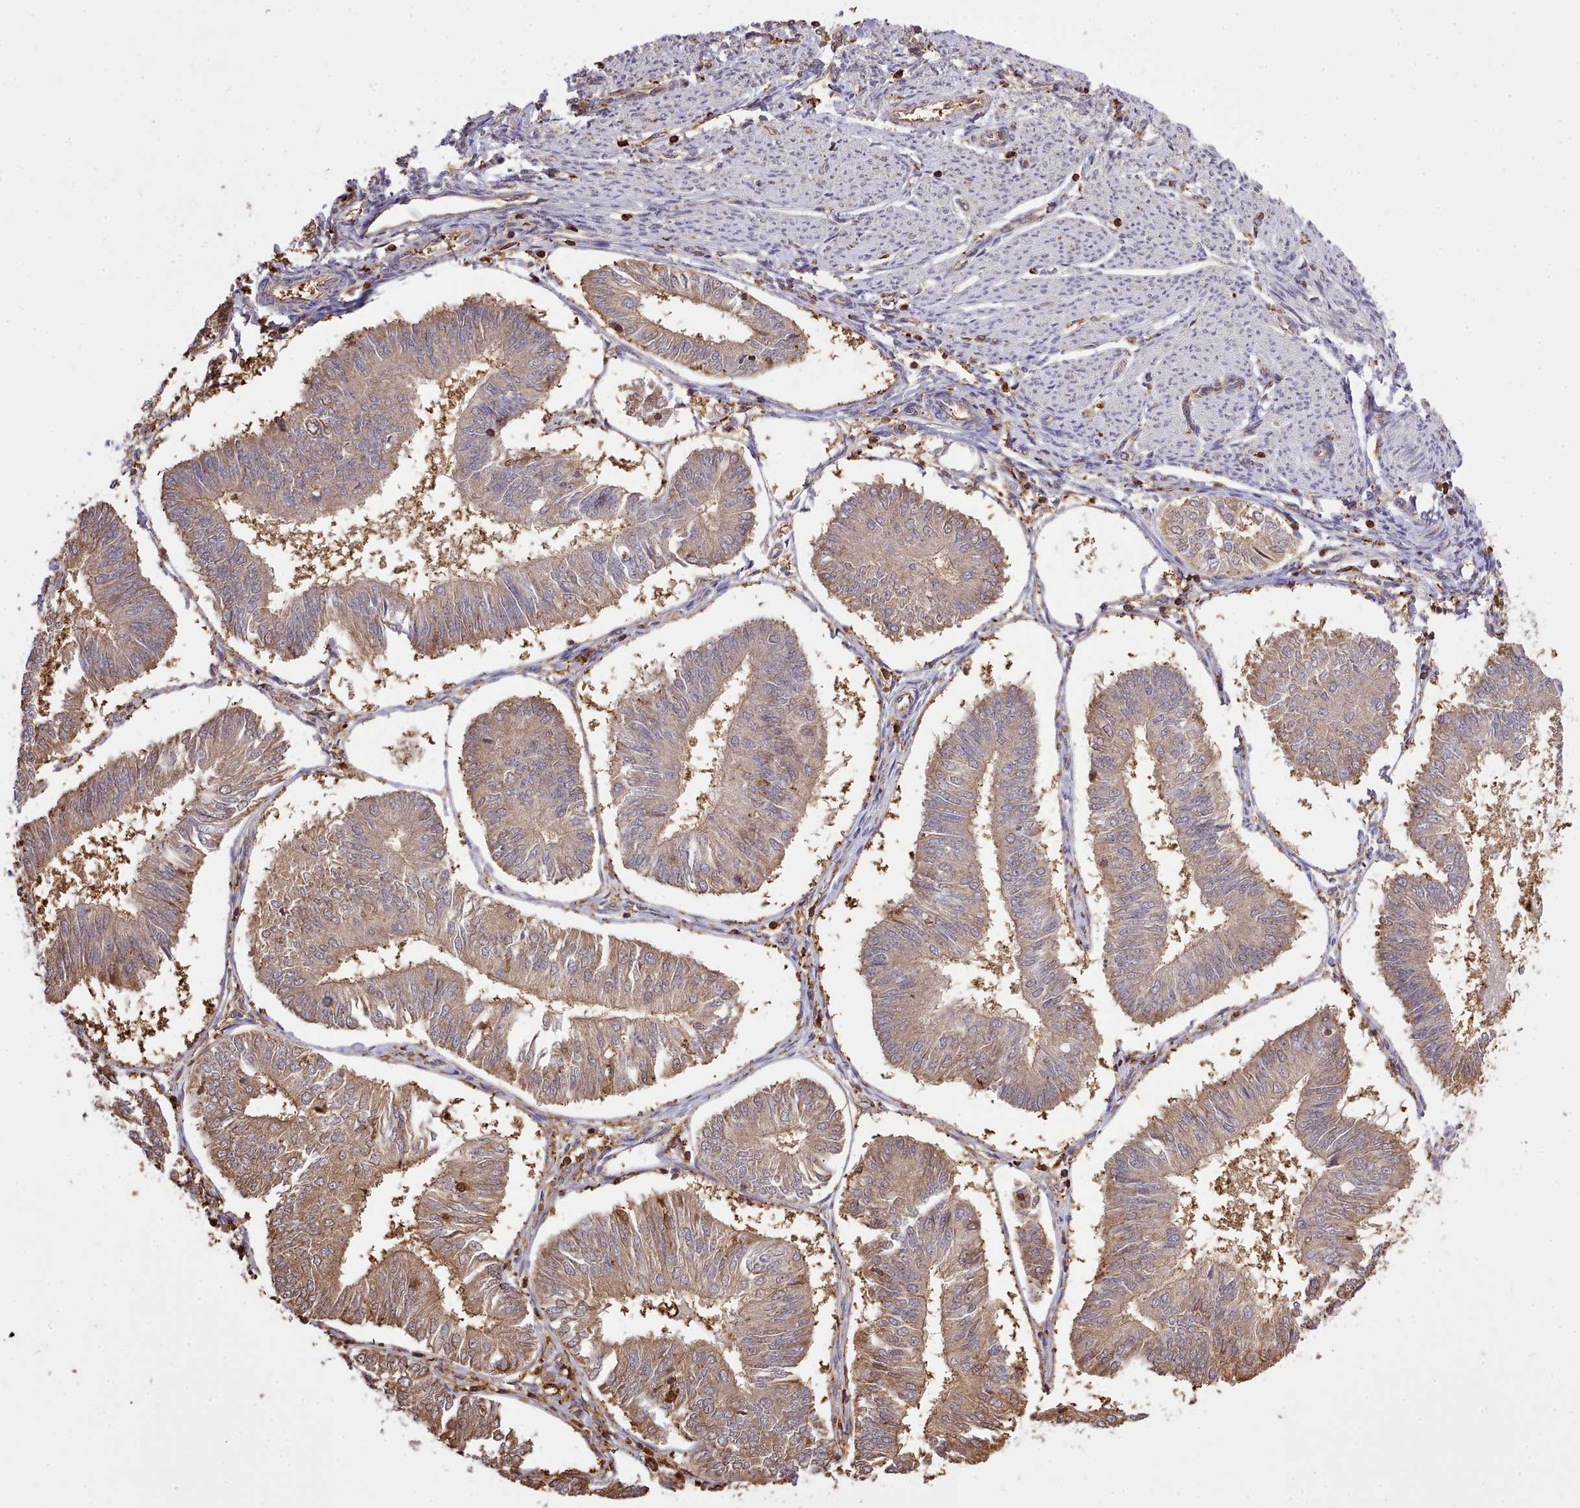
{"staining": {"intensity": "moderate", "quantity": "25%-75%", "location": "cytoplasmic/membranous"}, "tissue": "endometrial cancer", "cell_type": "Tumor cells", "image_type": "cancer", "snomed": [{"axis": "morphology", "description": "Adenocarcinoma, NOS"}, {"axis": "topography", "description": "Endometrium"}], "caption": "Endometrial cancer stained with a protein marker exhibits moderate staining in tumor cells.", "gene": "CAPZA1", "patient": {"sex": "female", "age": 58}}